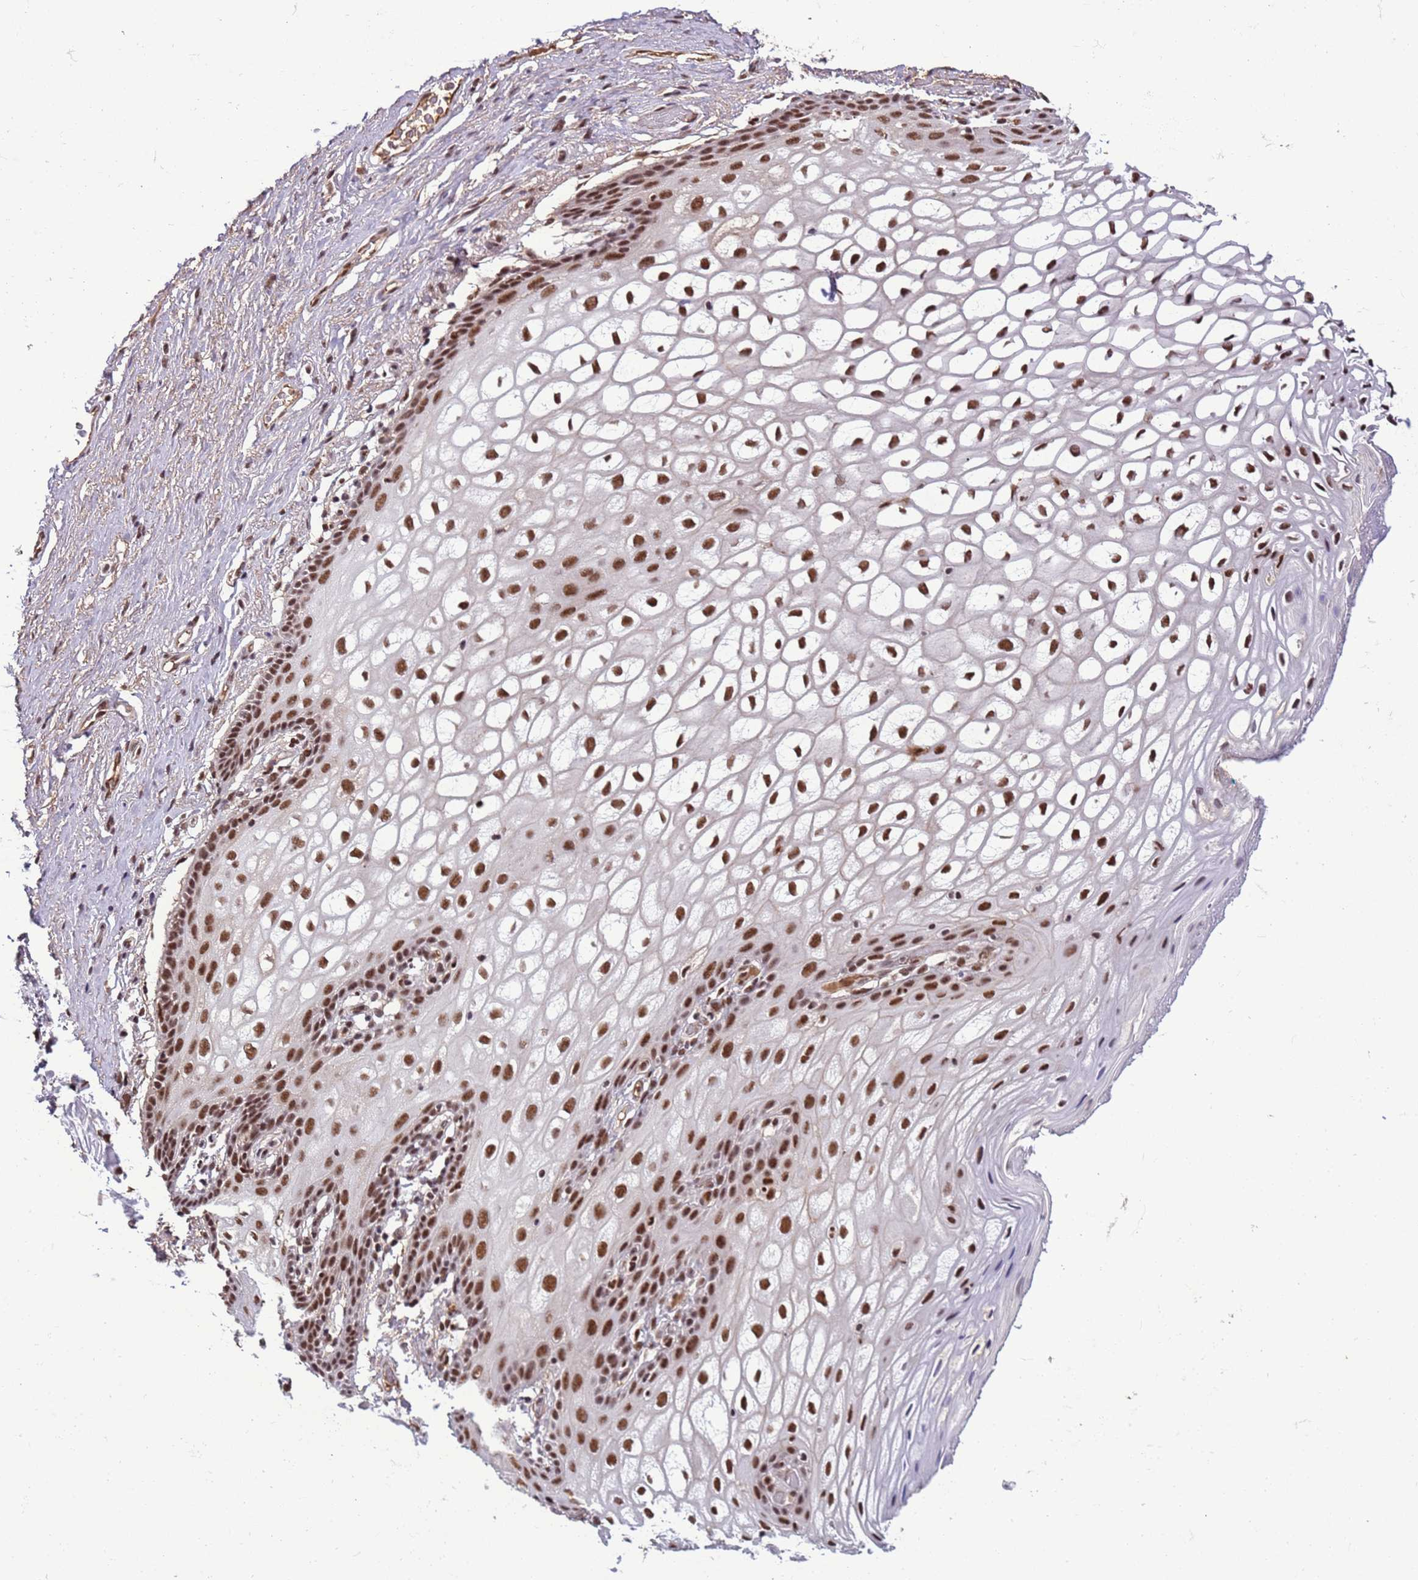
{"staining": {"intensity": "strong", "quantity": ">75%", "location": "nuclear"}, "tissue": "vagina", "cell_type": "Squamous epithelial cells", "image_type": "normal", "snomed": [{"axis": "morphology", "description": "Normal tissue, NOS"}, {"axis": "topography", "description": "Vagina"}, {"axis": "topography", "description": "Peripheral nerve tissue"}], "caption": "Human vagina stained with a brown dye demonstrates strong nuclear positive expression in approximately >75% of squamous epithelial cells.", "gene": "SRRT", "patient": {"sex": "female", "age": 71}}